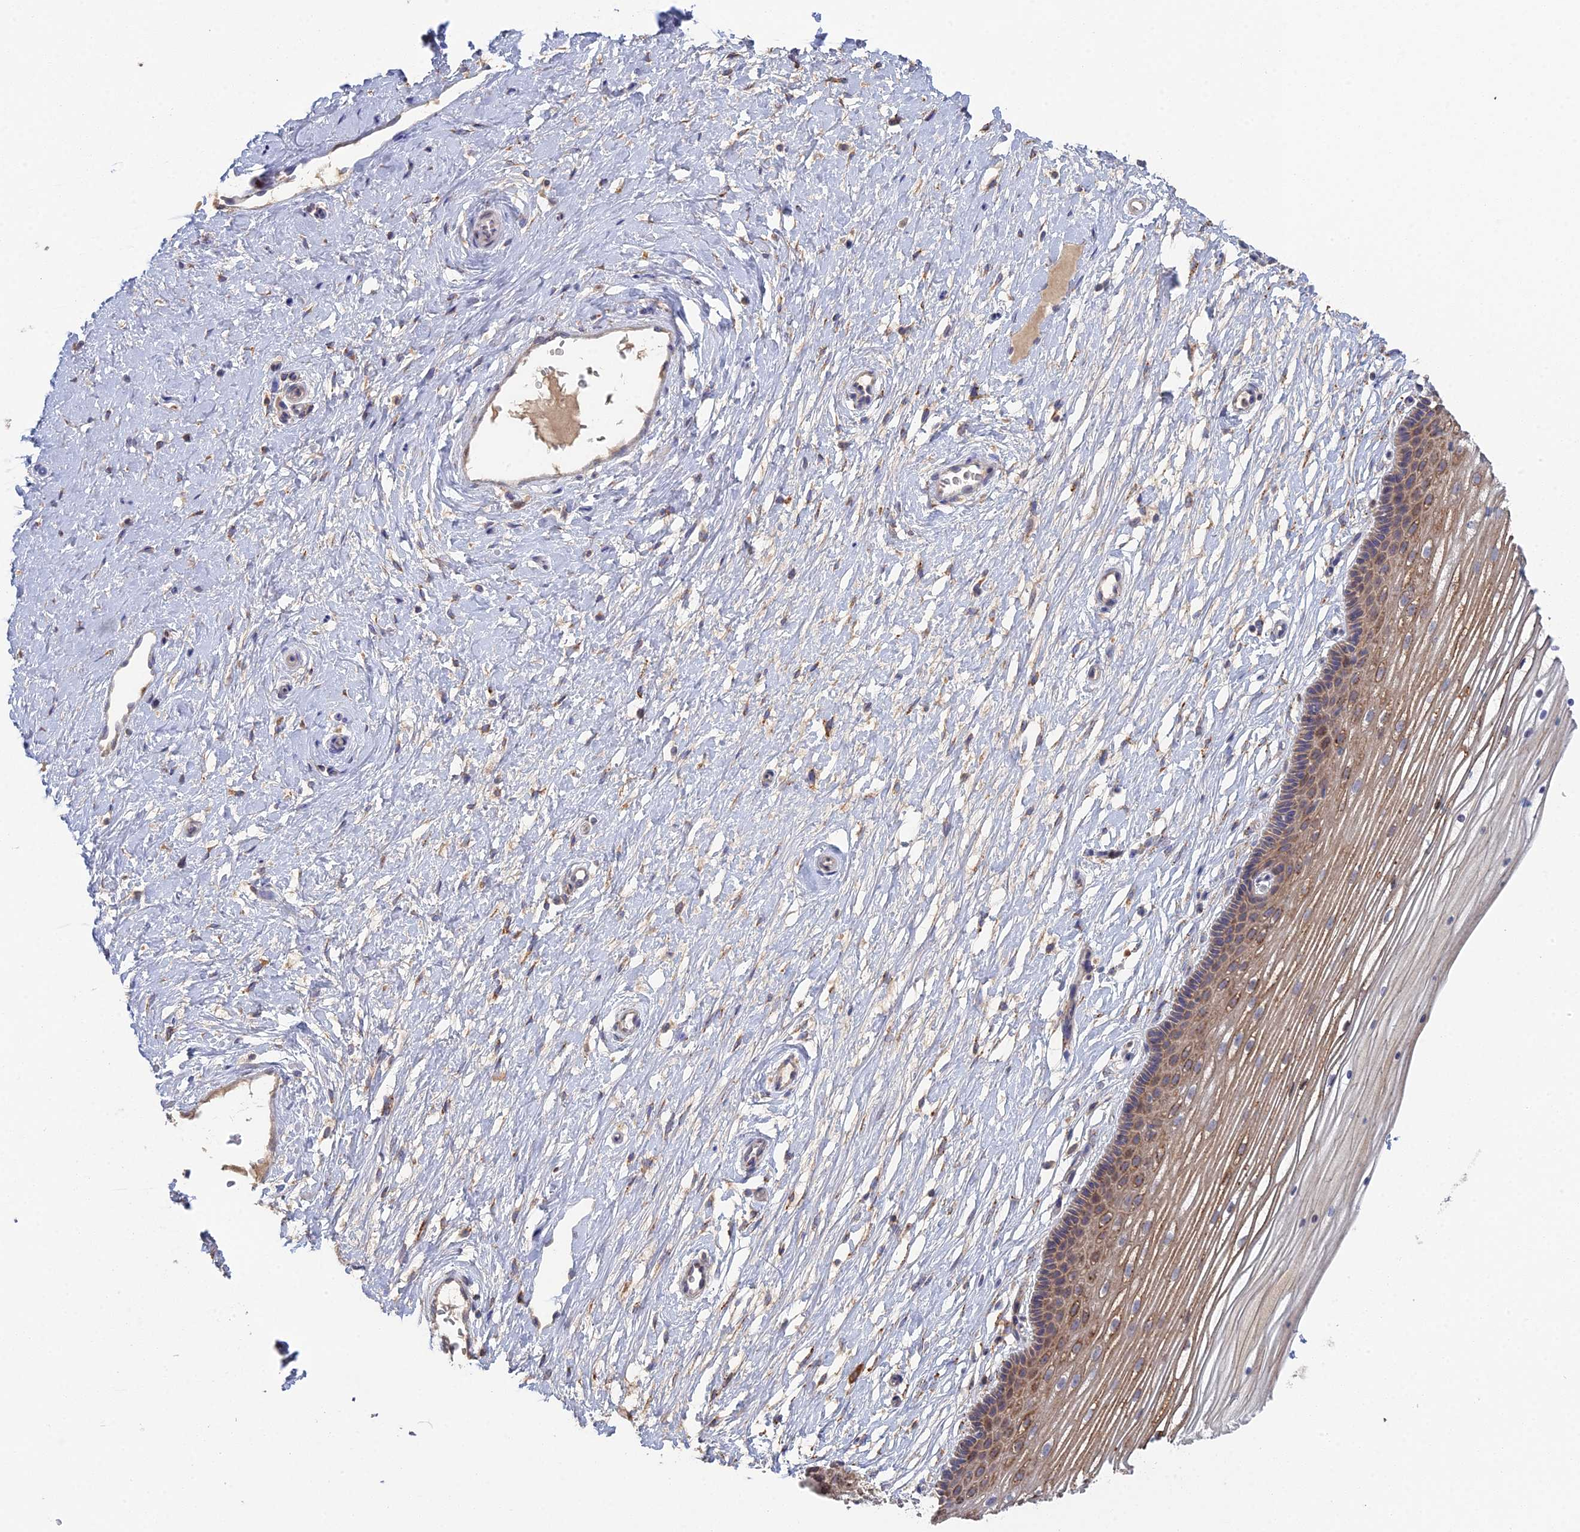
{"staining": {"intensity": "moderate", "quantity": "25%-75%", "location": "cytoplasmic/membranous"}, "tissue": "vagina", "cell_type": "Squamous epithelial cells", "image_type": "normal", "snomed": [{"axis": "morphology", "description": "Normal tissue, NOS"}, {"axis": "topography", "description": "Vagina"}, {"axis": "topography", "description": "Cervix"}], "caption": "Moderate cytoplasmic/membranous expression is identified in about 25%-75% of squamous epithelial cells in benign vagina.", "gene": "TRAPPC6A", "patient": {"sex": "female", "age": 40}}